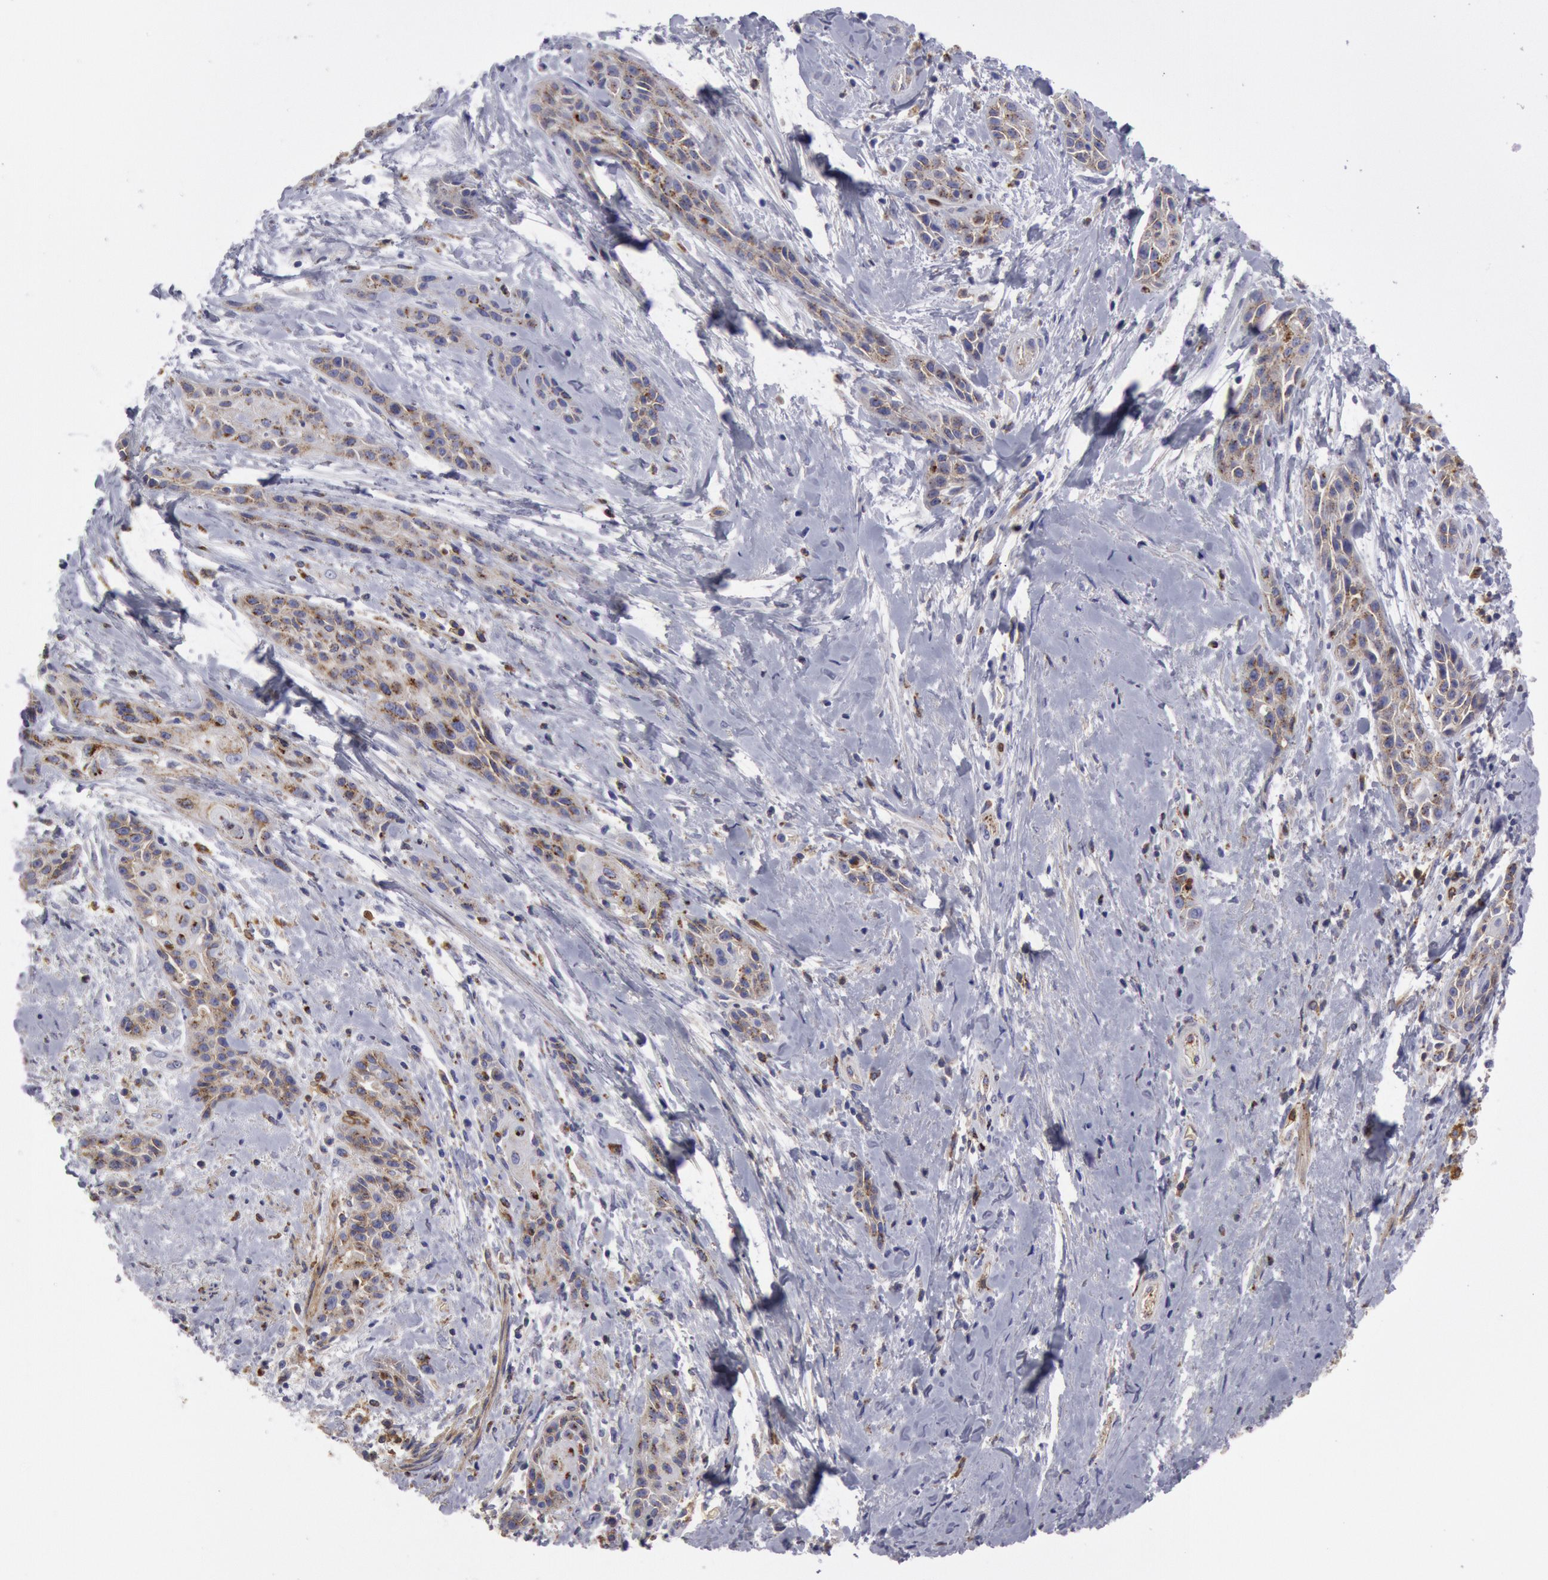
{"staining": {"intensity": "moderate", "quantity": "<25%", "location": "cytoplasmic/membranous"}, "tissue": "skin cancer", "cell_type": "Tumor cells", "image_type": "cancer", "snomed": [{"axis": "morphology", "description": "Squamous cell carcinoma, NOS"}, {"axis": "topography", "description": "Skin"}, {"axis": "topography", "description": "Anal"}], "caption": "Human skin cancer stained with a brown dye demonstrates moderate cytoplasmic/membranous positive expression in approximately <25% of tumor cells.", "gene": "FLOT1", "patient": {"sex": "male", "age": 64}}